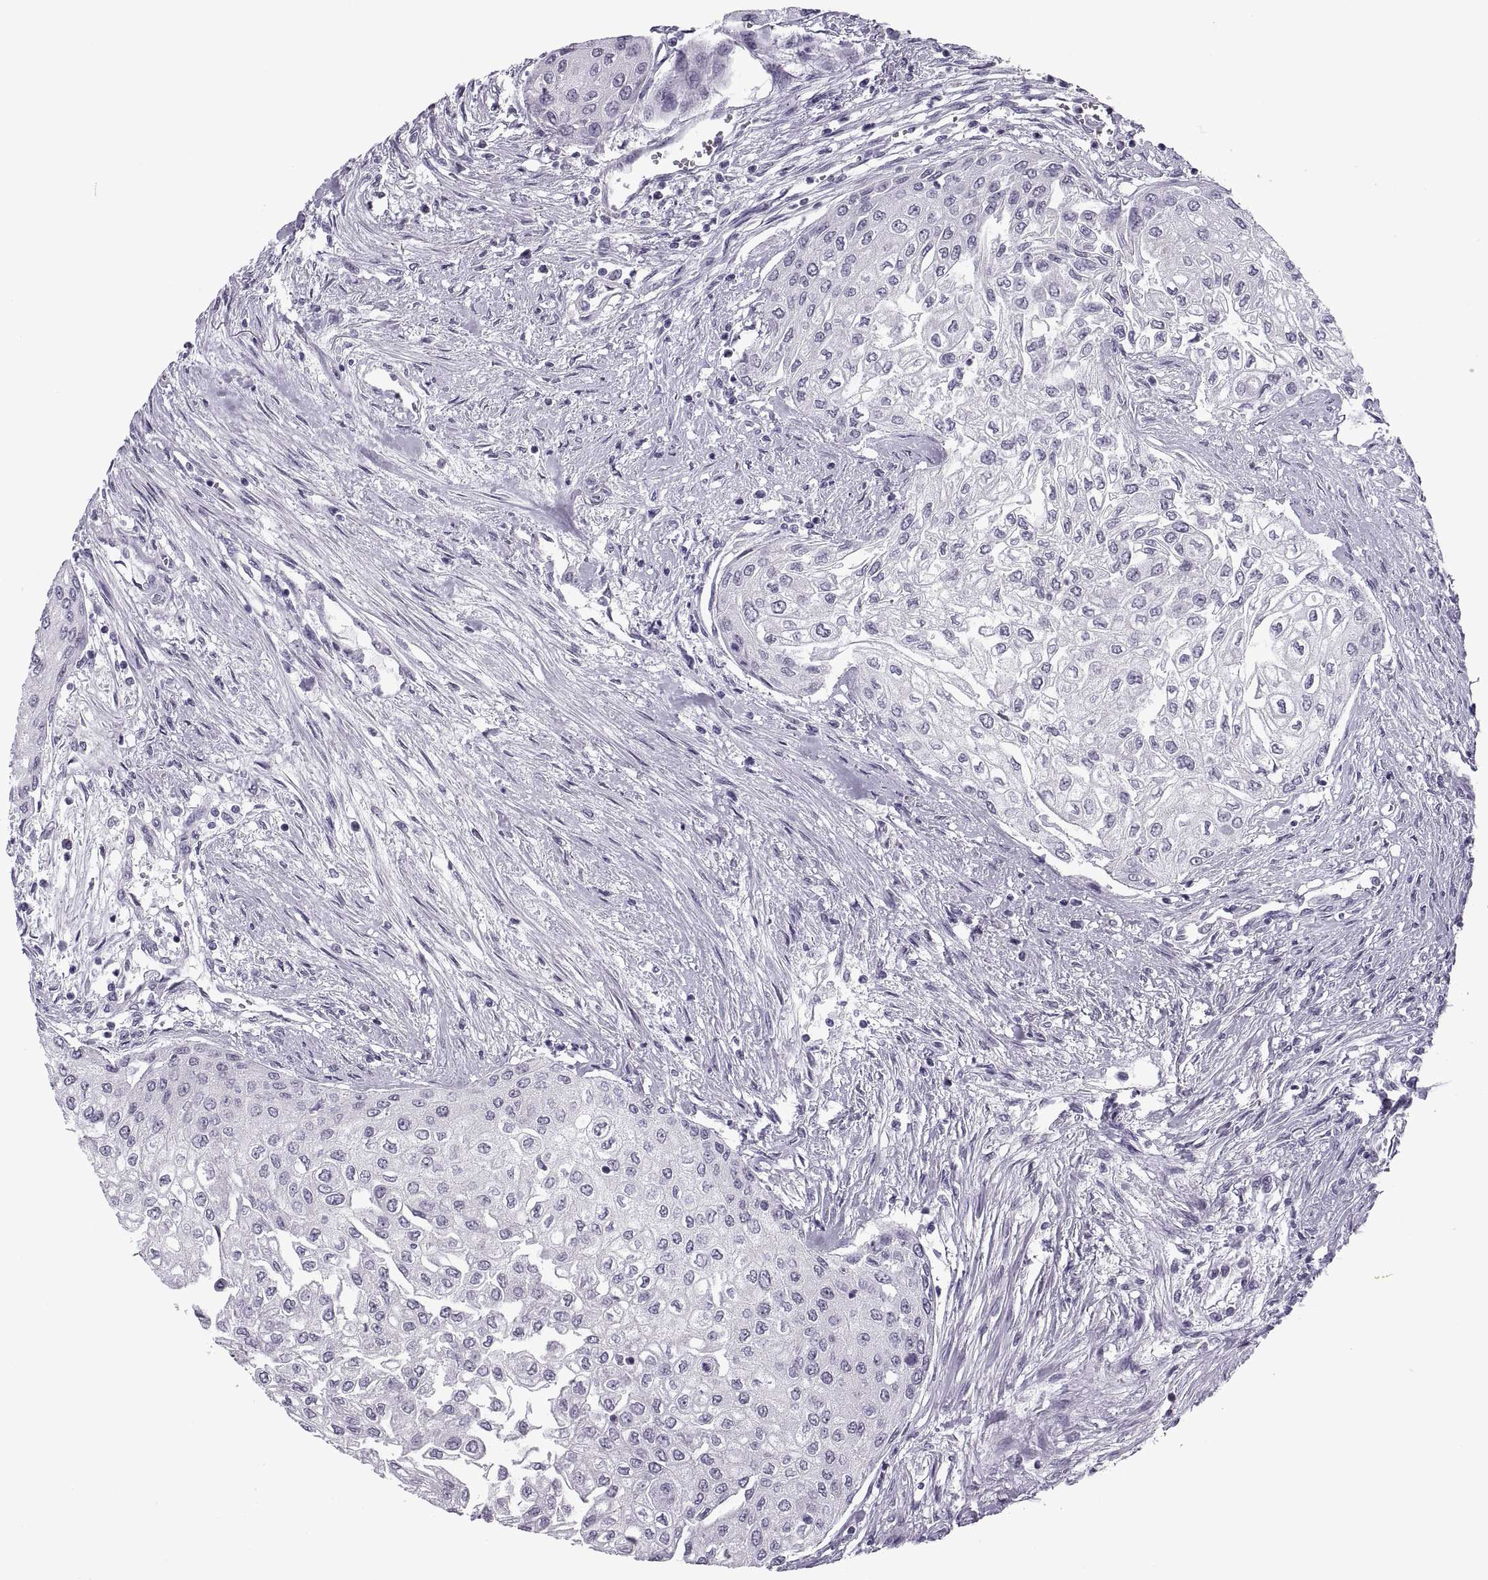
{"staining": {"intensity": "negative", "quantity": "none", "location": "none"}, "tissue": "urothelial cancer", "cell_type": "Tumor cells", "image_type": "cancer", "snomed": [{"axis": "morphology", "description": "Urothelial carcinoma, High grade"}, {"axis": "topography", "description": "Urinary bladder"}], "caption": "Immunohistochemical staining of high-grade urothelial carcinoma reveals no significant staining in tumor cells.", "gene": "TBC1D3G", "patient": {"sex": "male", "age": 62}}